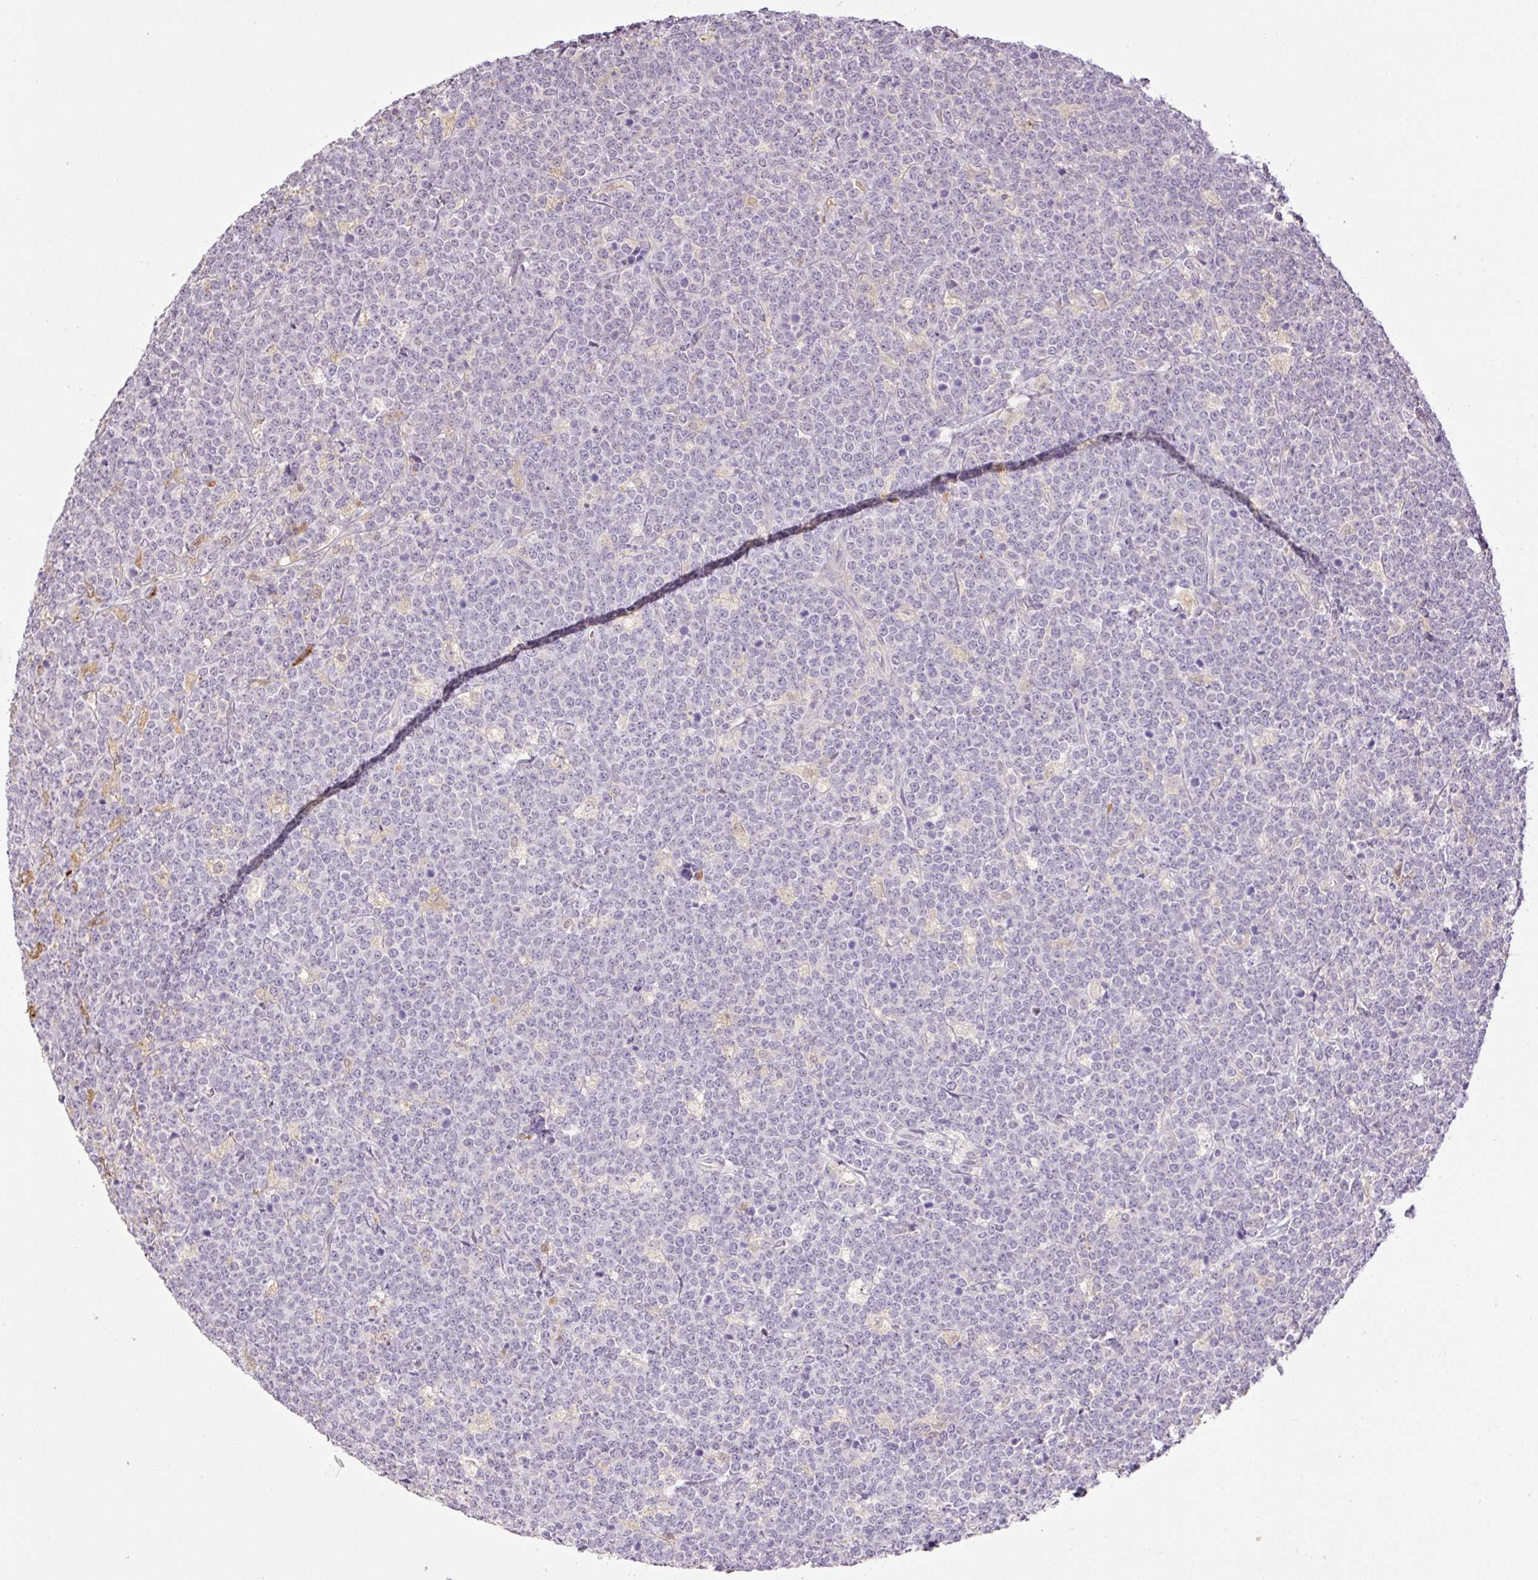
{"staining": {"intensity": "negative", "quantity": "none", "location": "none"}, "tissue": "lymphoma", "cell_type": "Tumor cells", "image_type": "cancer", "snomed": [{"axis": "morphology", "description": "Malignant lymphoma, non-Hodgkin's type, High grade"}, {"axis": "topography", "description": "Small intestine"}, {"axis": "topography", "description": "Colon"}], "caption": "Human lymphoma stained for a protein using immunohistochemistry (IHC) demonstrates no positivity in tumor cells.", "gene": "HABP4", "patient": {"sex": "male", "age": 8}}